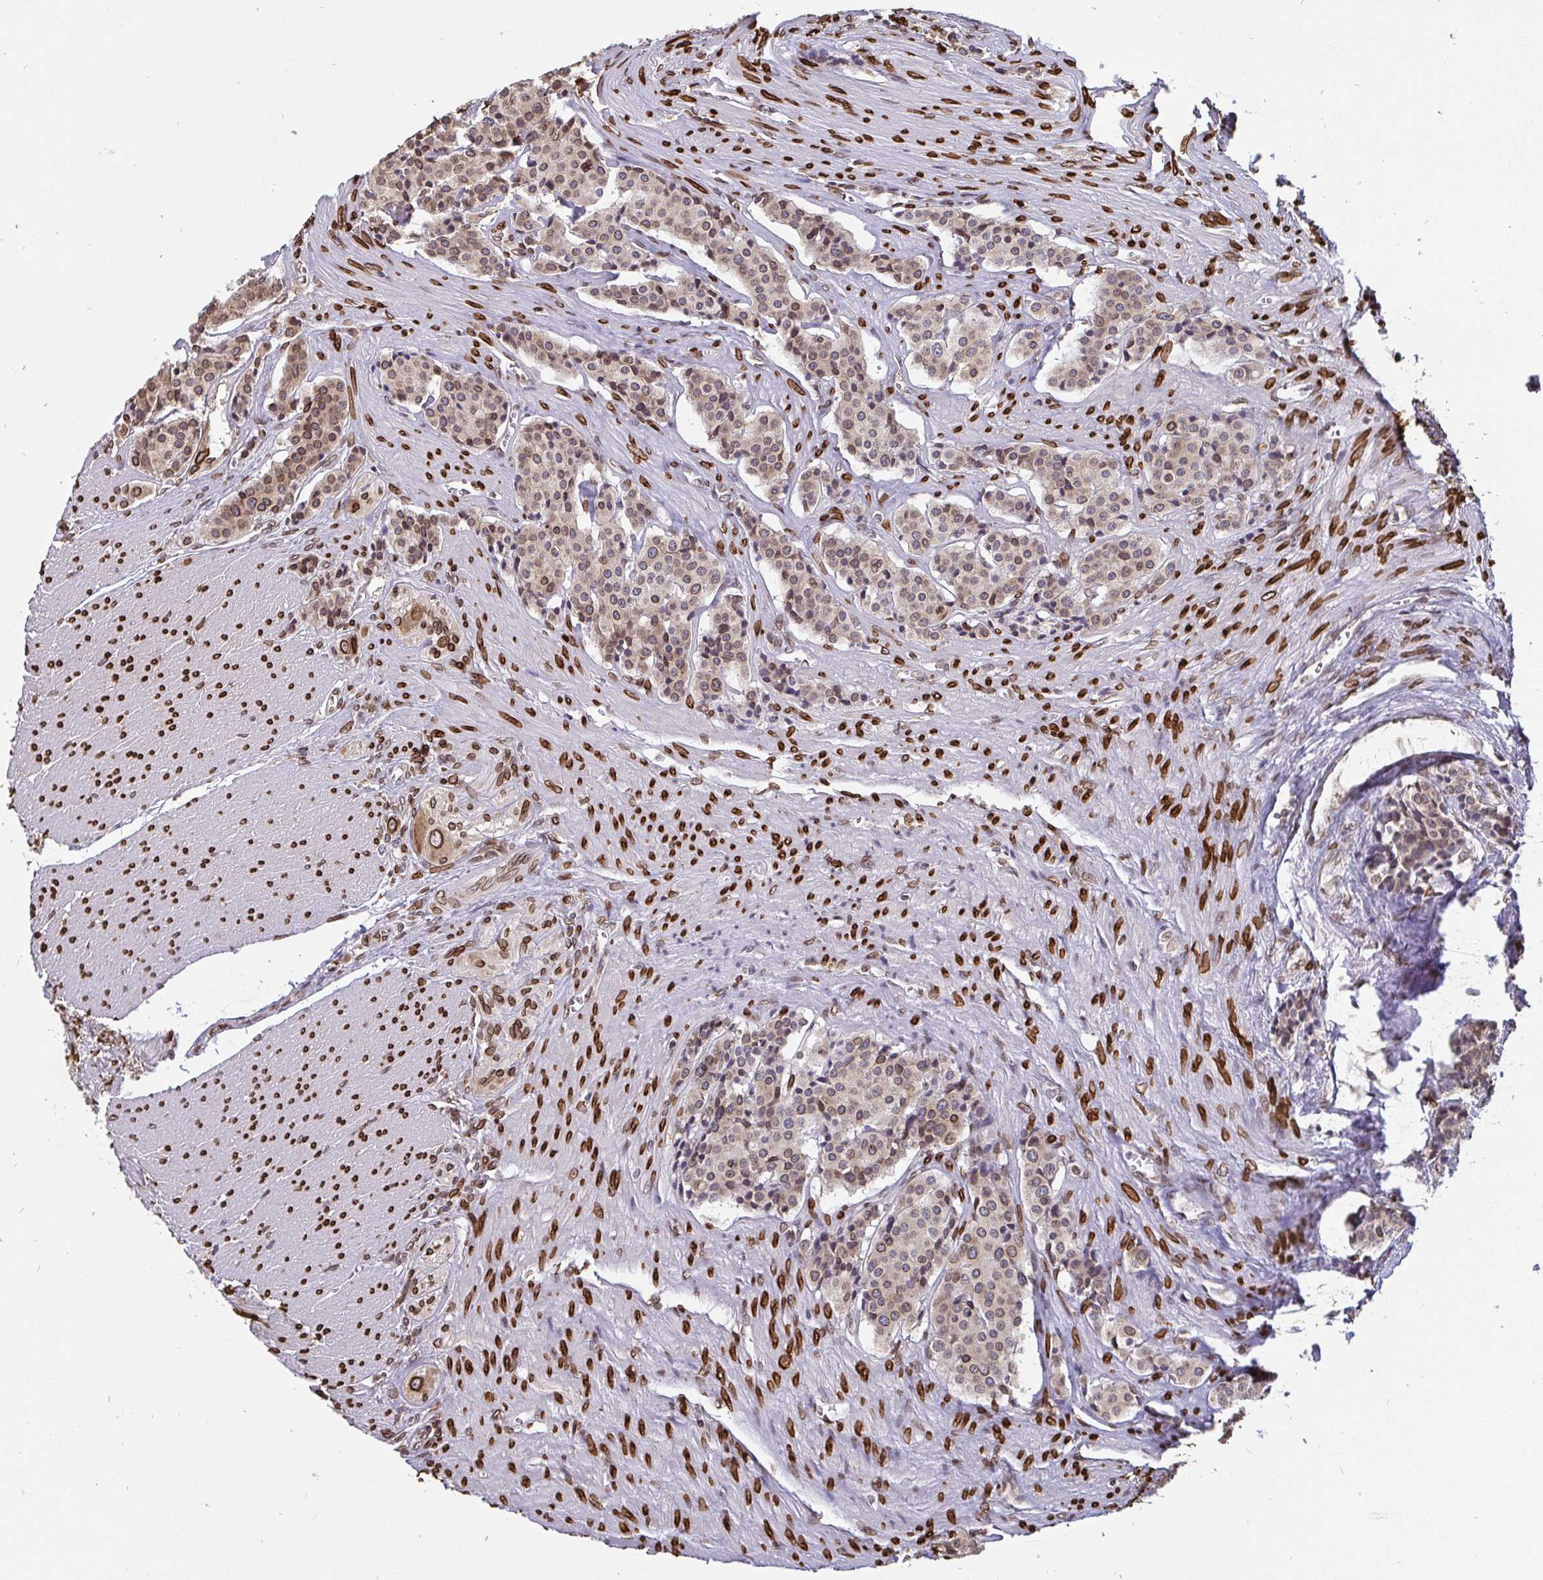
{"staining": {"intensity": "weak", "quantity": ">75%", "location": "cytoplasmic/membranous,nuclear"}, "tissue": "carcinoid", "cell_type": "Tumor cells", "image_type": "cancer", "snomed": [{"axis": "morphology", "description": "Carcinoid, malignant, NOS"}, {"axis": "topography", "description": "Small intestine"}], "caption": "Immunohistochemical staining of carcinoid (malignant) exhibits low levels of weak cytoplasmic/membranous and nuclear protein expression in about >75% of tumor cells.", "gene": "EMD", "patient": {"sex": "male", "age": 73}}